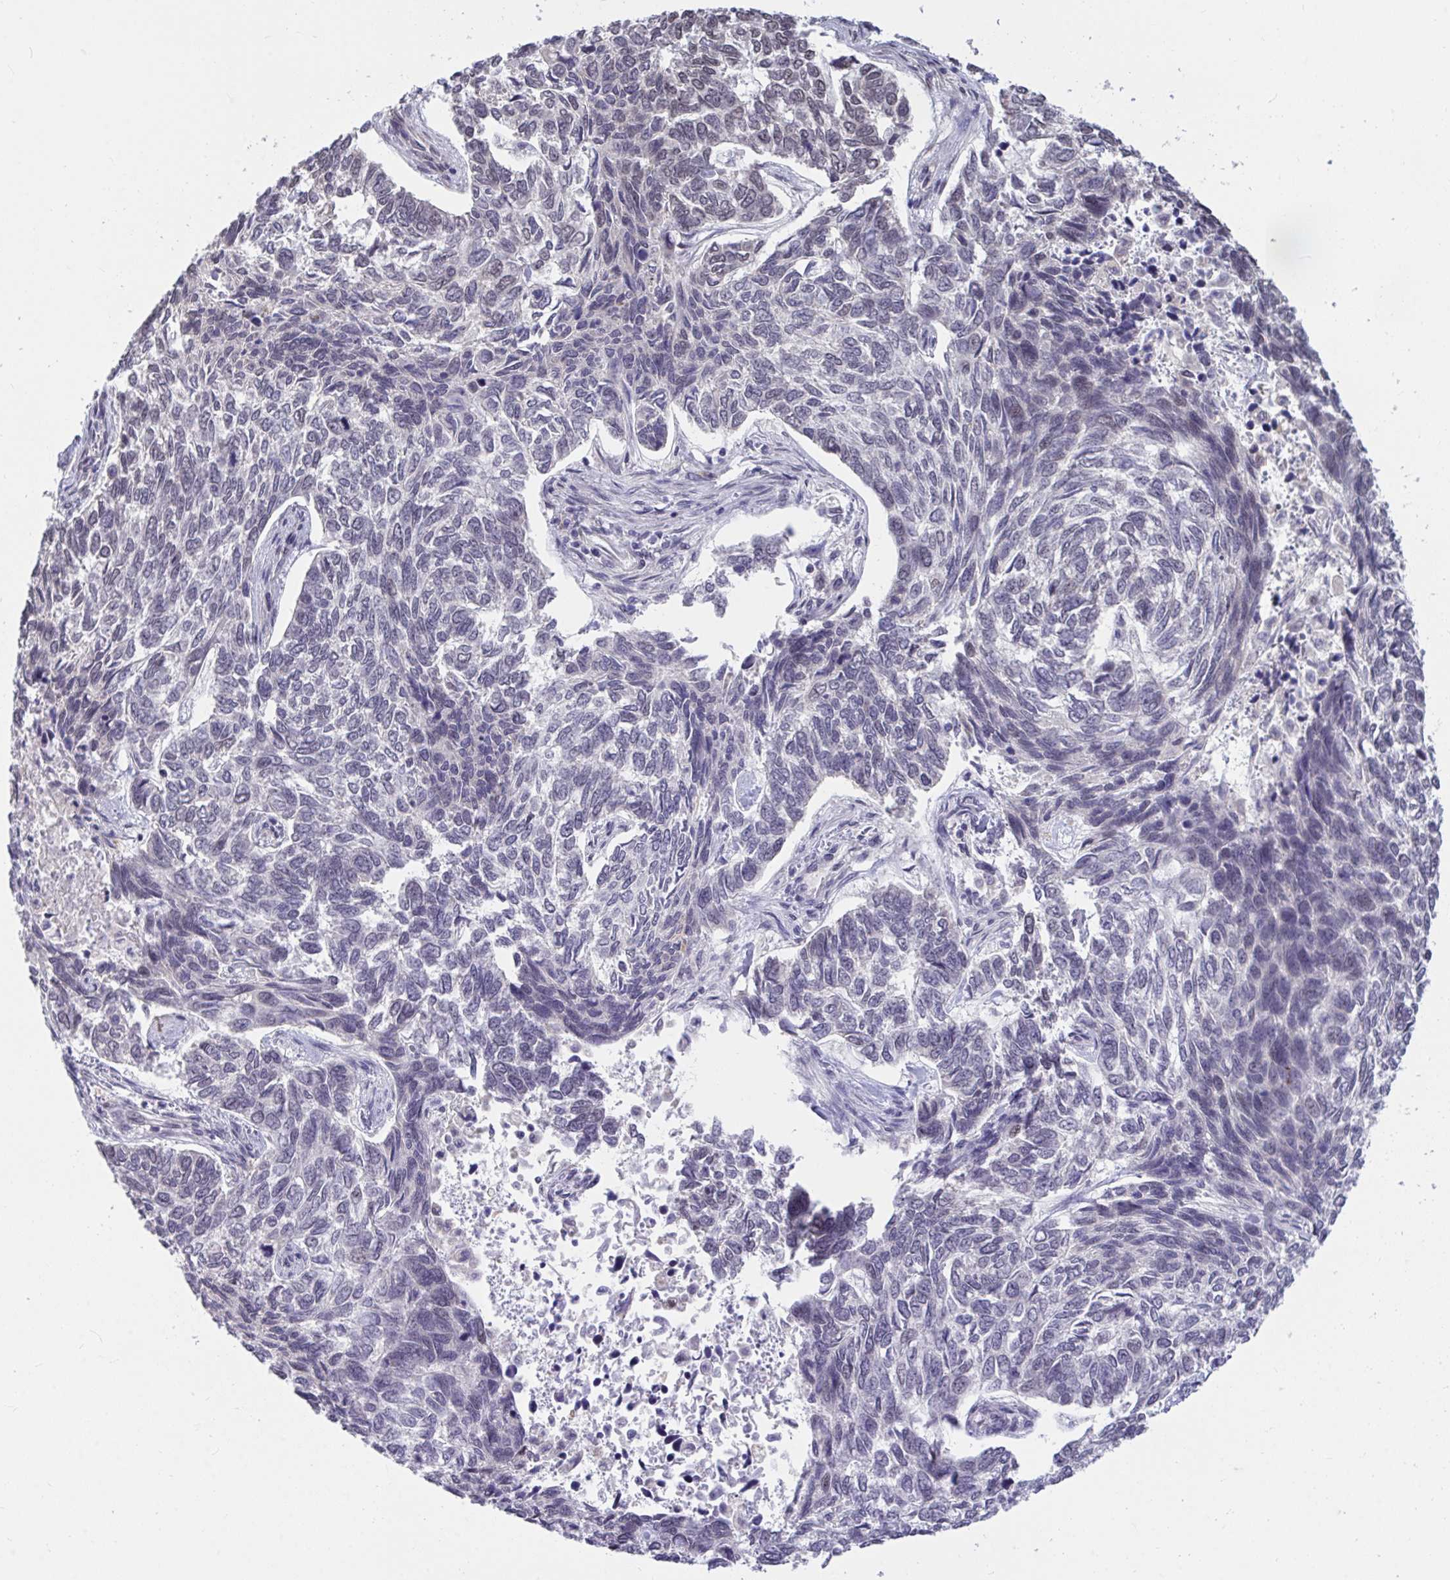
{"staining": {"intensity": "weak", "quantity": "<25%", "location": "nuclear"}, "tissue": "skin cancer", "cell_type": "Tumor cells", "image_type": "cancer", "snomed": [{"axis": "morphology", "description": "Basal cell carcinoma"}, {"axis": "topography", "description": "Skin"}], "caption": "An immunohistochemistry (IHC) photomicrograph of basal cell carcinoma (skin) is shown. There is no staining in tumor cells of basal cell carcinoma (skin).", "gene": "HNRNPDL", "patient": {"sex": "female", "age": 65}}